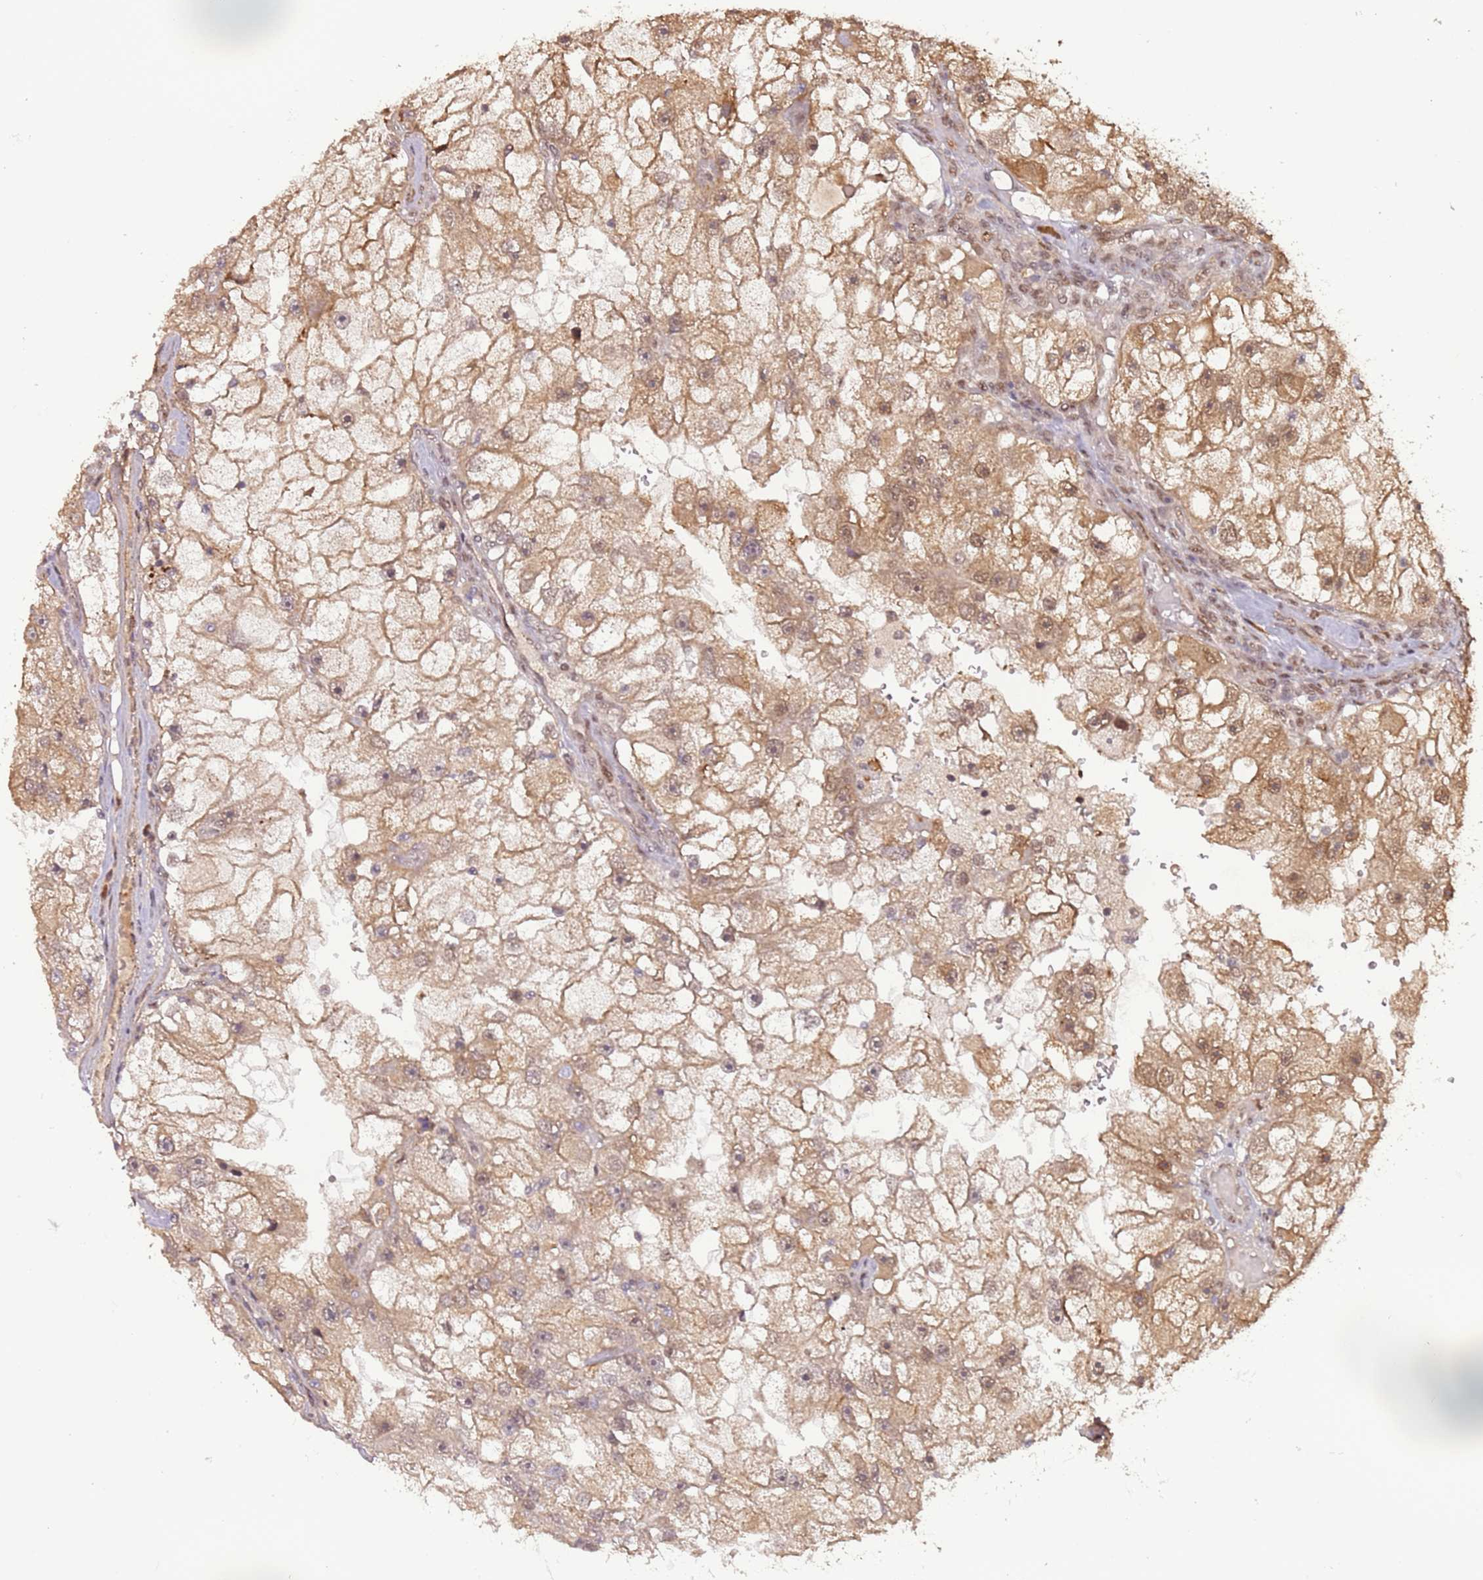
{"staining": {"intensity": "moderate", "quantity": ">75%", "location": "cytoplasmic/membranous,nuclear"}, "tissue": "renal cancer", "cell_type": "Tumor cells", "image_type": "cancer", "snomed": [{"axis": "morphology", "description": "Adenocarcinoma, NOS"}, {"axis": "topography", "description": "Kidney"}], "caption": "An image showing moderate cytoplasmic/membranous and nuclear staining in about >75% of tumor cells in adenocarcinoma (renal), as visualized by brown immunohistochemical staining.", "gene": "POLR3H", "patient": {"sex": "male", "age": 63}}